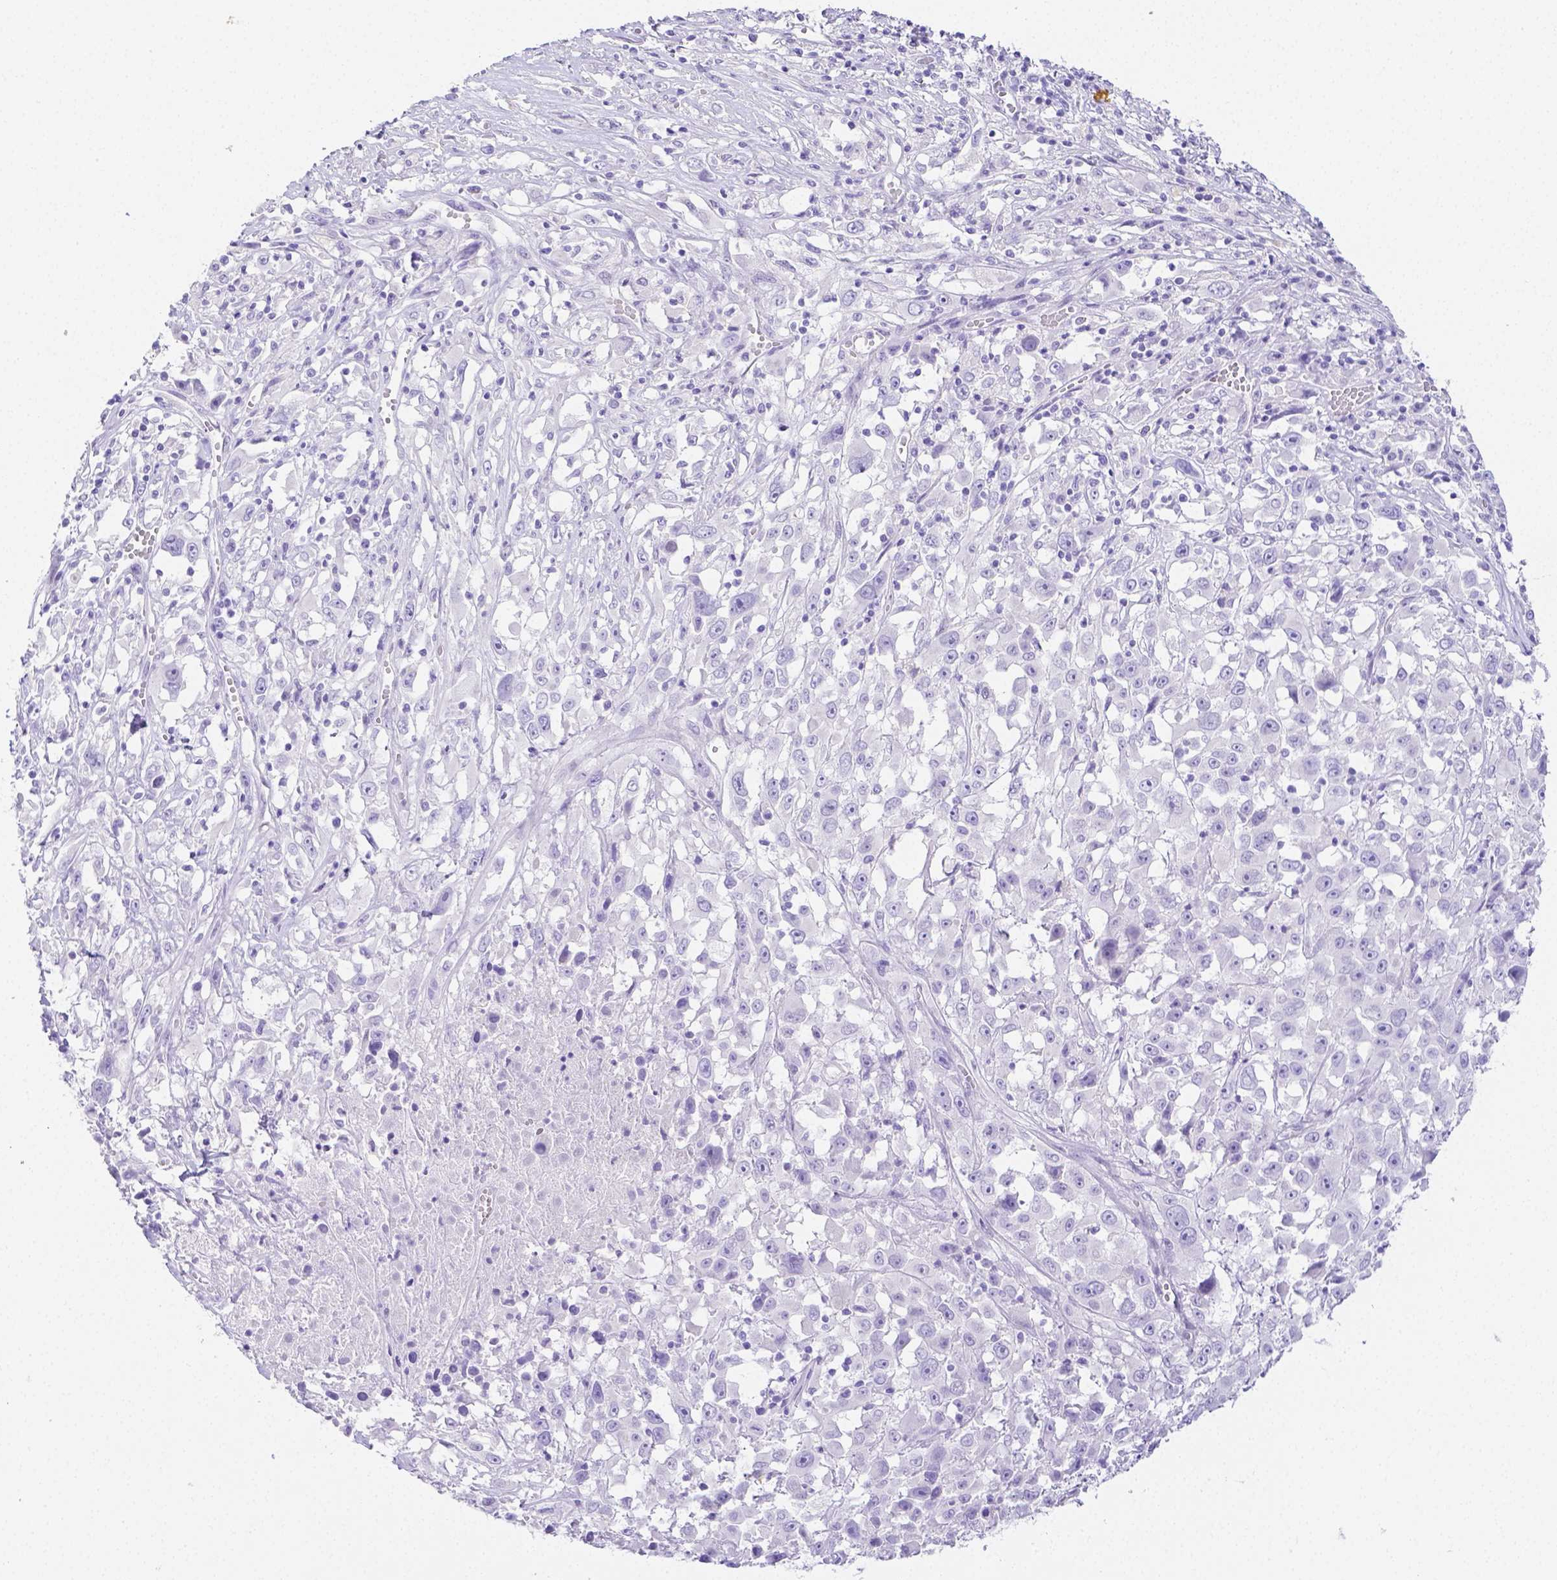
{"staining": {"intensity": "negative", "quantity": "none", "location": "none"}, "tissue": "melanoma", "cell_type": "Tumor cells", "image_type": "cancer", "snomed": [{"axis": "morphology", "description": "Malignant melanoma, Metastatic site"}, {"axis": "topography", "description": "Soft tissue"}], "caption": "The image shows no staining of tumor cells in malignant melanoma (metastatic site). Nuclei are stained in blue.", "gene": "ARHGAP36", "patient": {"sex": "male", "age": 50}}